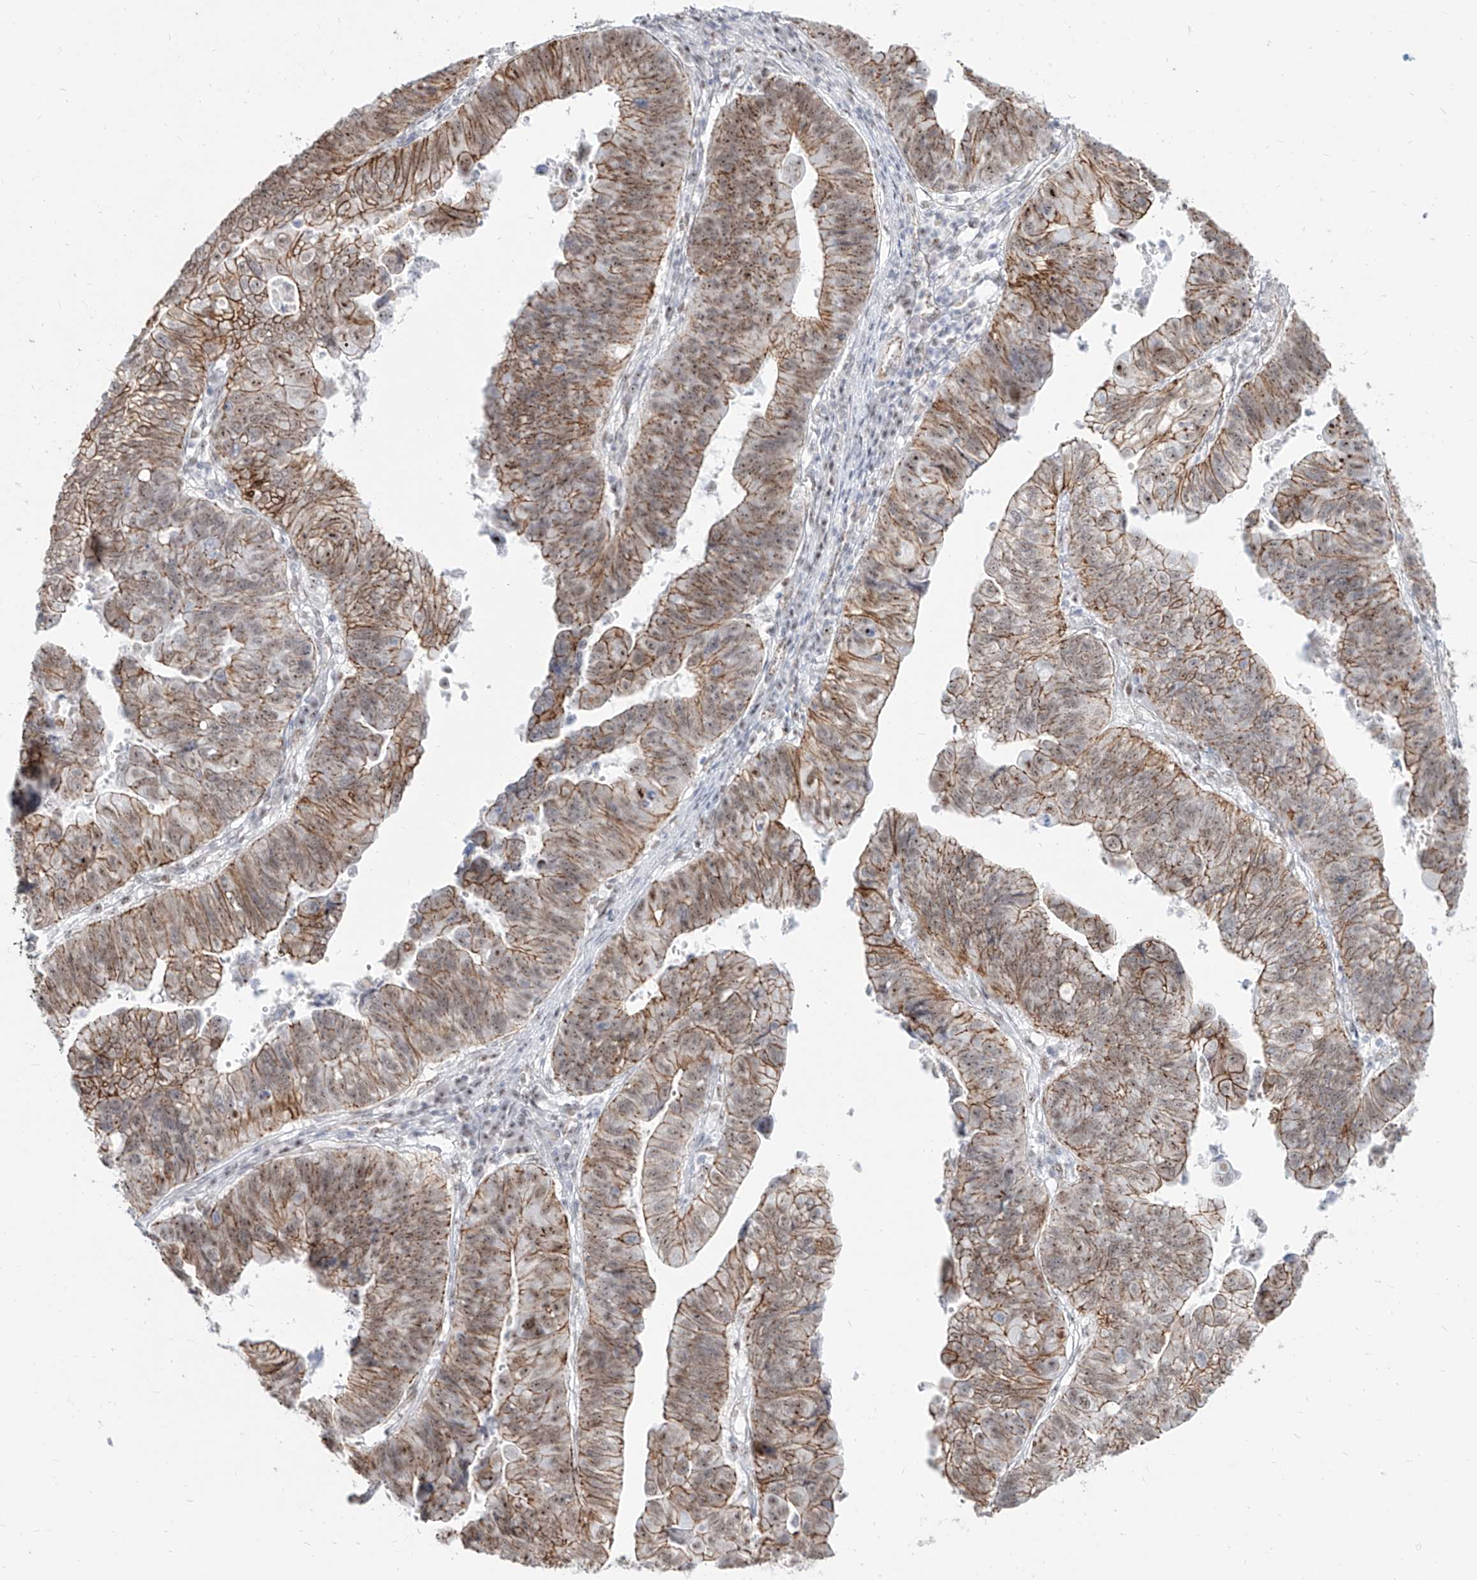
{"staining": {"intensity": "moderate", "quantity": ">75%", "location": "cytoplasmic/membranous,nuclear"}, "tissue": "stomach cancer", "cell_type": "Tumor cells", "image_type": "cancer", "snomed": [{"axis": "morphology", "description": "Adenocarcinoma, NOS"}, {"axis": "topography", "description": "Stomach"}], "caption": "An immunohistochemistry histopathology image of tumor tissue is shown. Protein staining in brown highlights moderate cytoplasmic/membranous and nuclear positivity in stomach adenocarcinoma within tumor cells.", "gene": "ZNF710", "patient": {"sex": "male", "age": 59}}